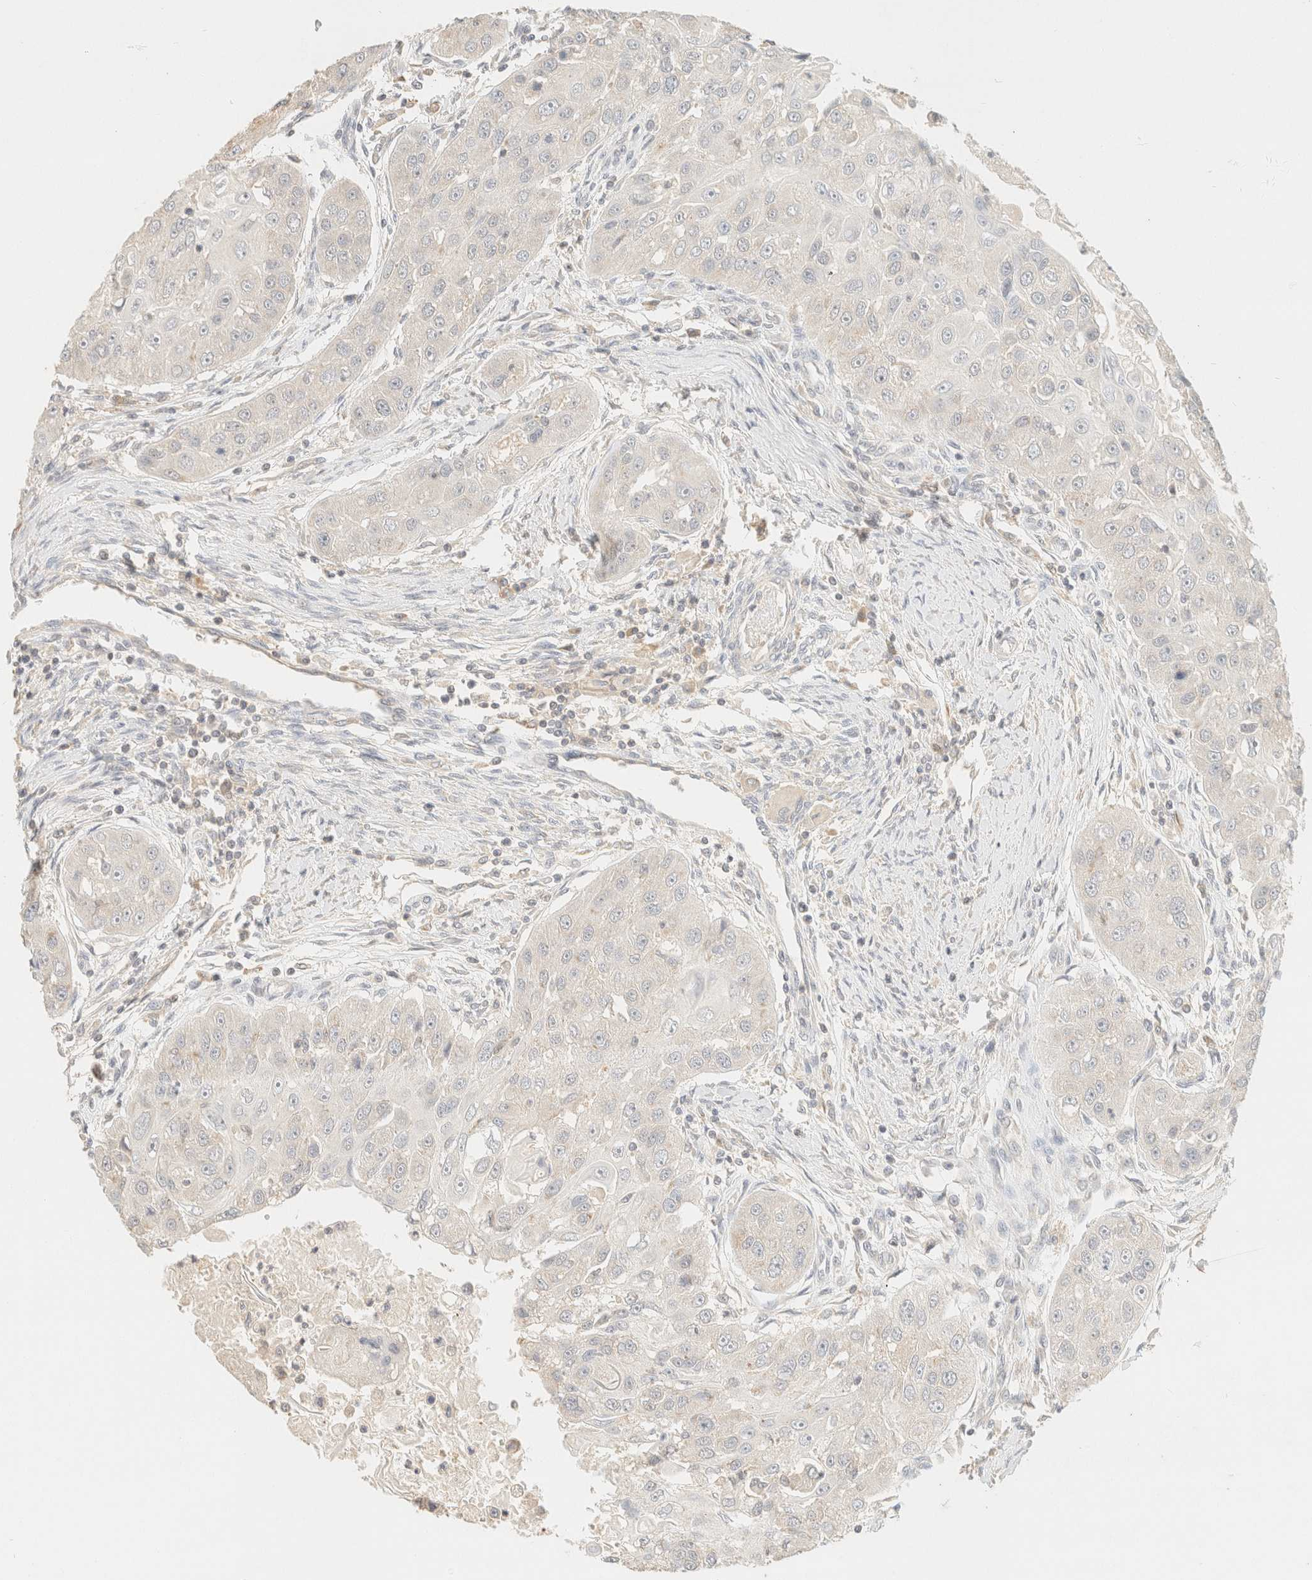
{"staining": {"intensity": "negative", "quantity": "none", "location": "none"}, "tissue": "head and neck cancer", "cell_type": "Tumor cells", "image_type": "cancer", "snomed": [{"axis": "morphology", "description": "Normal tissue, NOS"}, {"axis": "morphology", "description": "Squamous cell carcinoma, NOS"}, {"axis": "topography", "description": "Skeletal muscle"}, {"axis": "topography", "description": "Head-Neck"}], "caption": "A histopathology image of head and neck cancer stained for a protein displays no brown staining in tumor cells.", "gene": "TIMD4", "patient": {"sex": "male", "age": 51}}